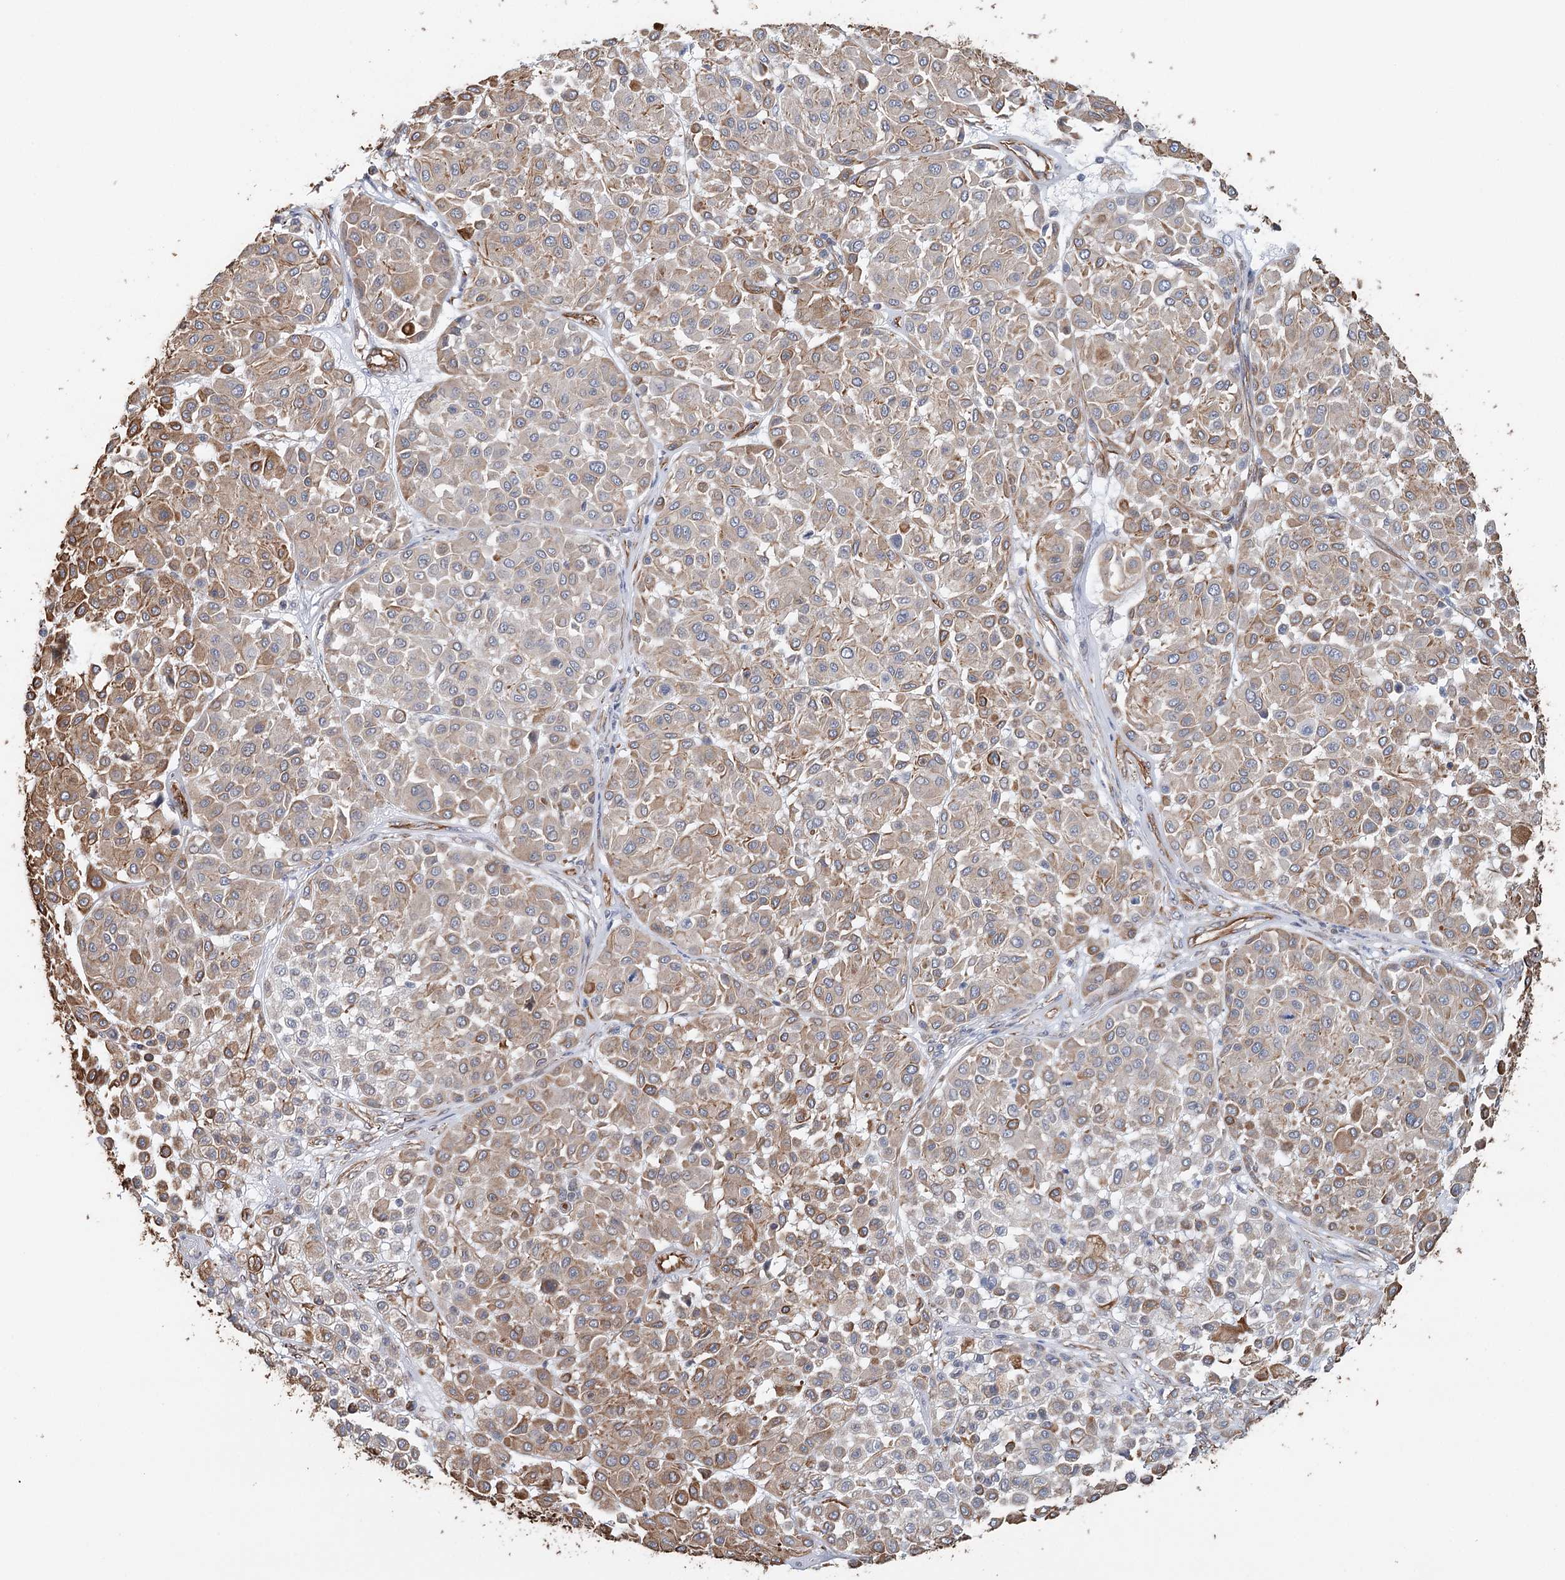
{"staining": {"intensity": "moderate", "quantity": "25%-75%", "location": "cytoplasmic/membranous"}, "tissue": "melanoma", "cell_type": "Tumor cells", "image_type": "cancer", "snomed": [{"axis": "morphology", "description": "Malignant melanoma, Metastatic site"}, {"axis": "topography", "description": "Soft tissue"}], "caption": "High-power microscopy captured an immunohistochemistry image of malignant melanoma (metastatic site), revealing moderate cytoplasmic/membranous expression in about 25%-75% of tumor cells. (IHC, brightfield microscopy, high magnification).", "gene": "SYNPO", "patient": {"sex": "male", "age": 41}}